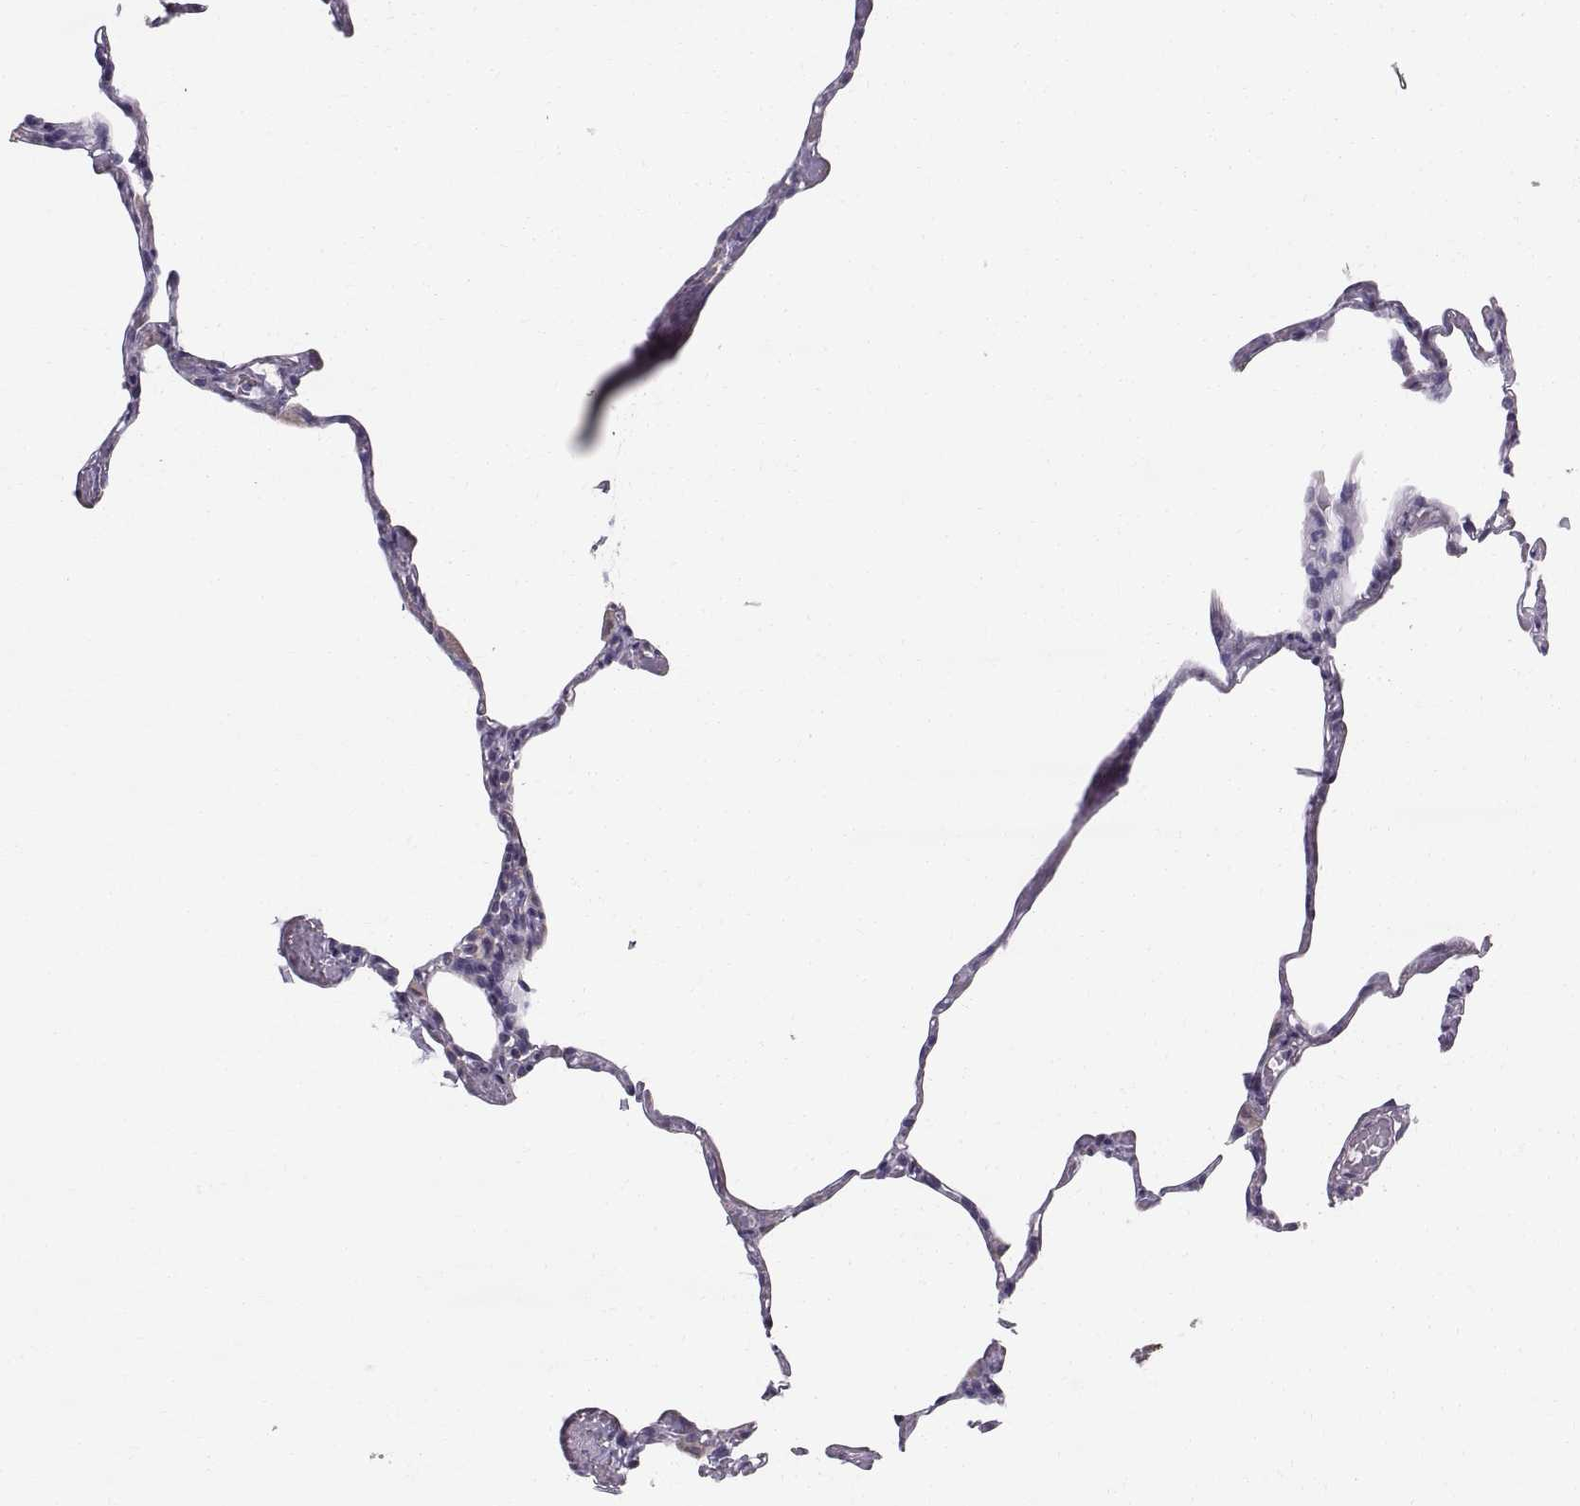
{"staining": {"intensity": "negative", "quantity": "none", "location": "none"}, "tissue": "lung", "cell_type": "Alveolar cells", "image_type": "normal", "snomed": [{"axis": "morphology", "description": "Normal tissue, NOS"}, {"axis": "topography", "description": "Lung"}], "caption": "This micrograph is of normal lung stained with IHC to label a protein in brown with the nuclei are counter-stained blue. There is no staining in alveolar cells.", "gene": "STMND1", "patient": {"sex": "male", "age": 65}}